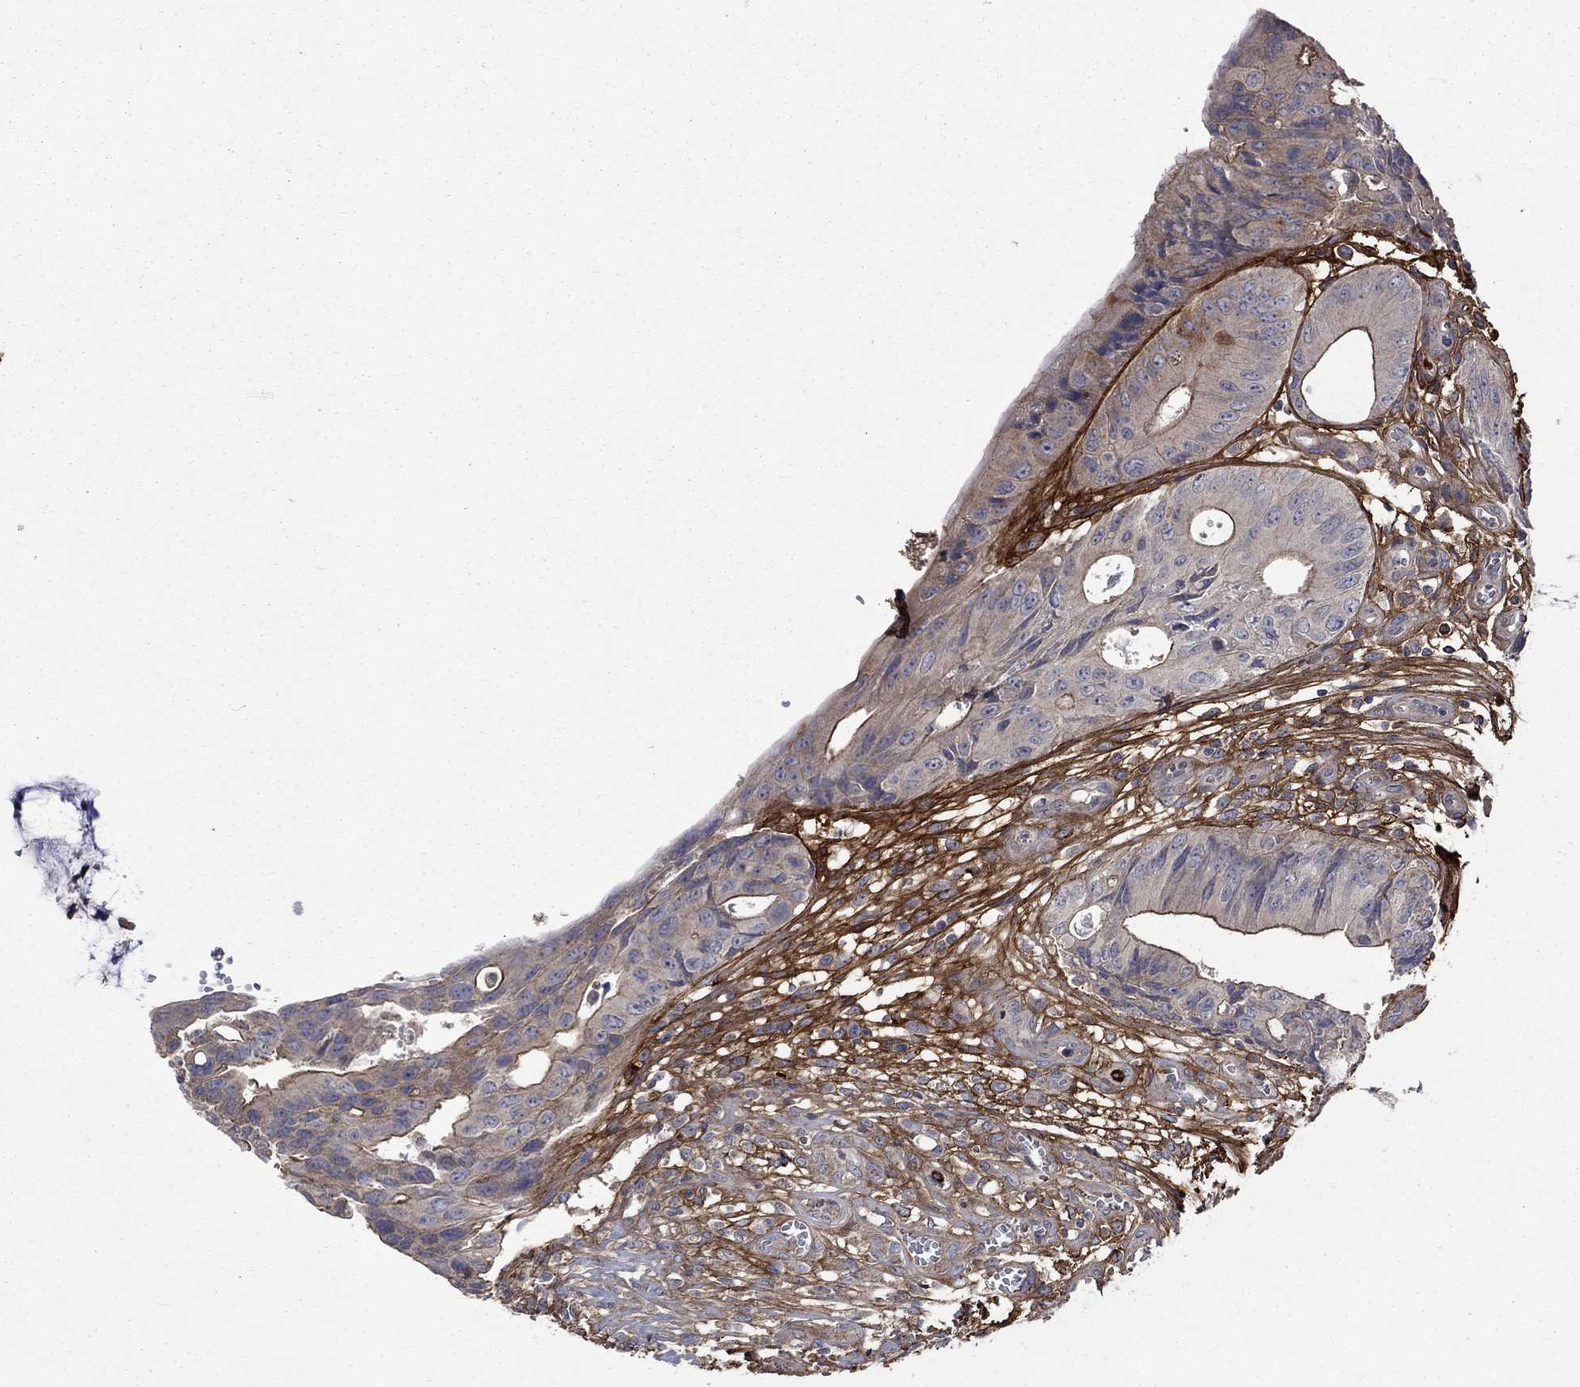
{"staining": {"intensity": "negative", "quantity": "none", "location": "none"}, "tissue": "colorectal cancer", "cell_type": "Tumor cells", "image_type": "cancer", "snomed": [{"axis": "morphology", "description": "Normal tissue, NOS"}, {"axis": "morphology", "description": "Adenocarcinoma, NOS"}, {"axis": "topography", "description": "Colon"}], "caption": "Tumor cells show no significant positivity in adenocarcinoma (colorectal). The staining was performed using DAB (3,3'-diaminobenzidine) to visualize the protein expression in brown, while the nuclei were stained in blue with hematoxylin (Magnification: 20x).", "gene": "VCAN", "patient": {"sex": "male", "age": 65}}